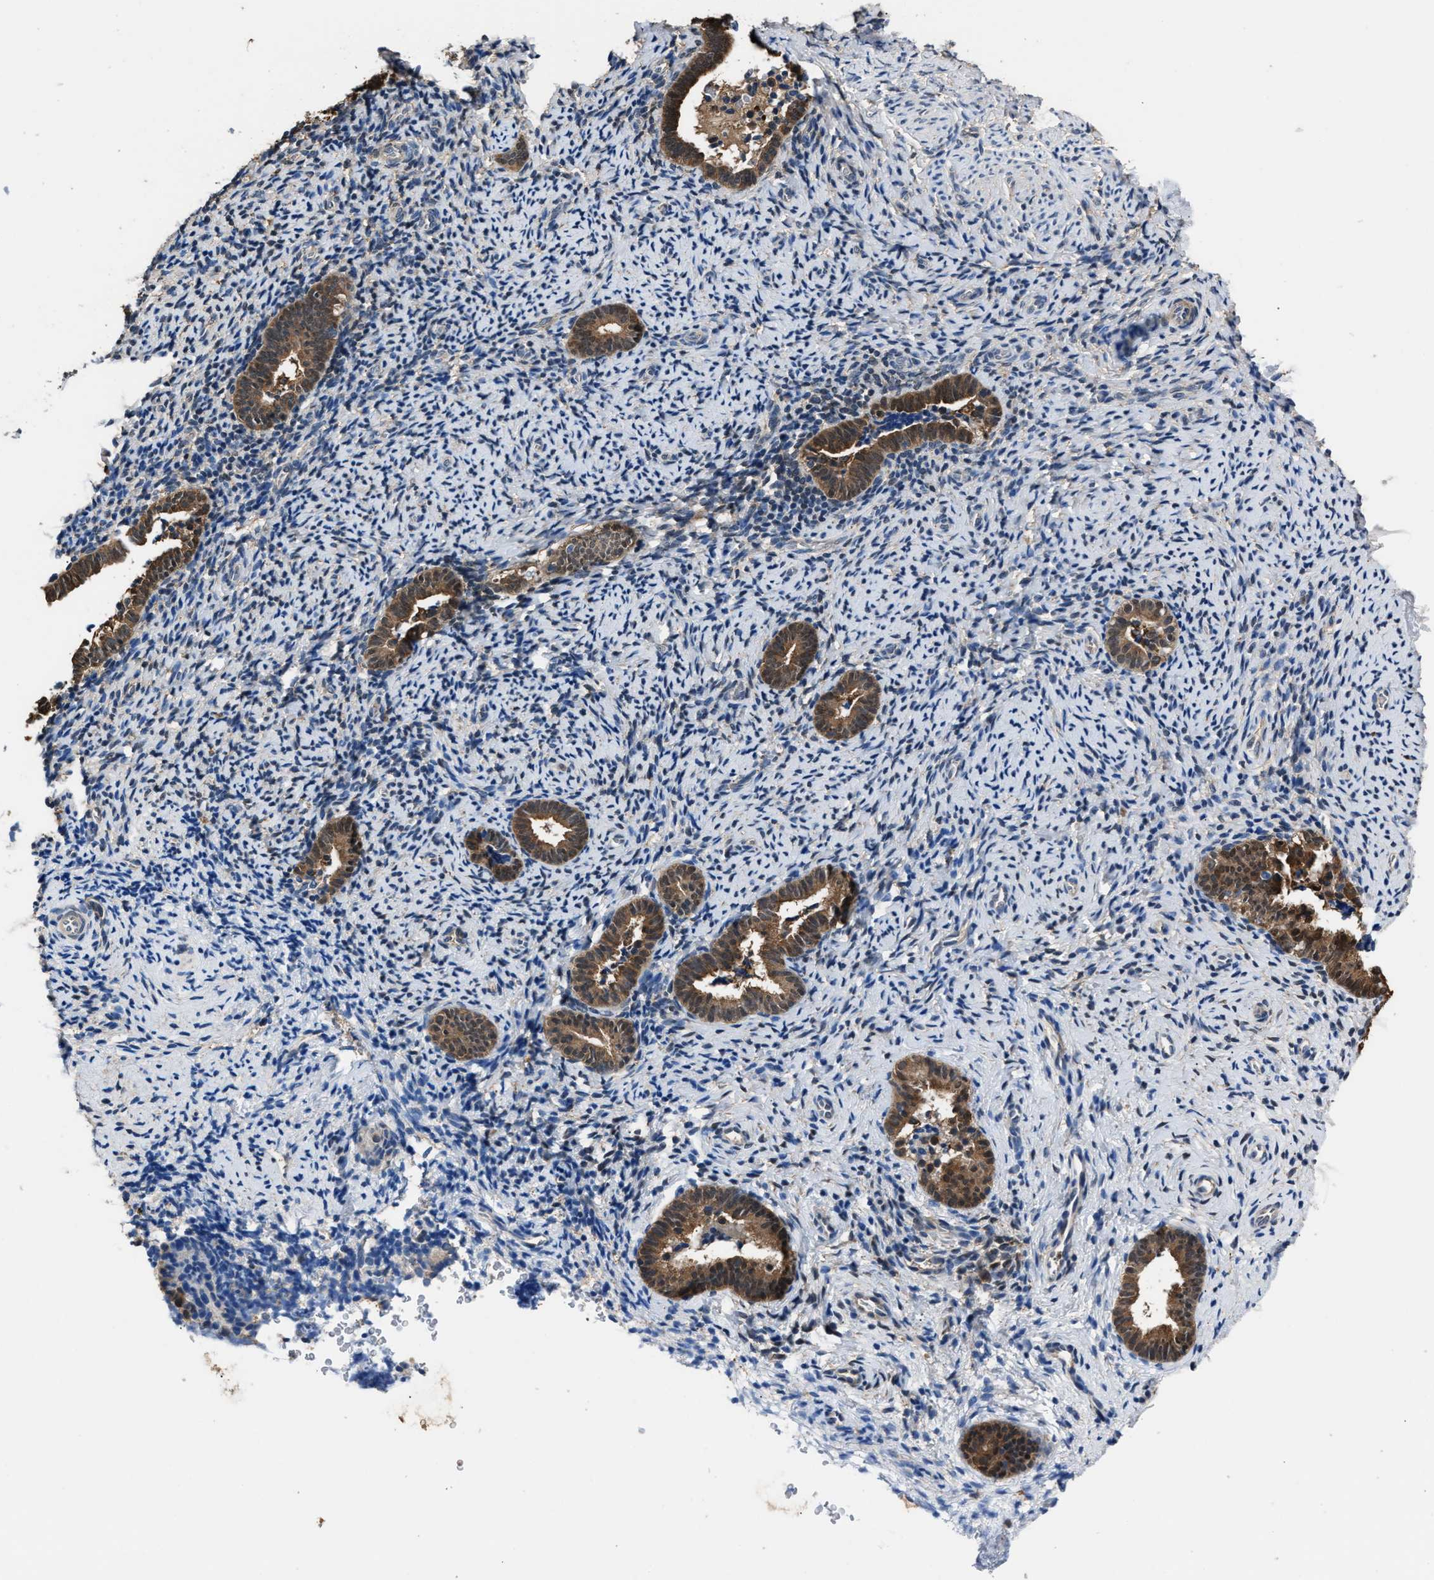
{"staining": {"intensity": "negative", "quantity": "none", "location": "none"}, "tissue": "endometrium", "cell_type": "Cells in endometrial stroma", "image_type": "normal", "snomed": [{"axis": "morphology", "description": "Normal tissue, NOS"}, {"axis": "topography", "description": "Endometrium"}], "caption": "Unremarkable endometrium was stained to show a protein in brown. There is no significant staining in cells in endometrial stroma.", "gene": "GSTP1", "patient": {"sex": "female", "age": 51}}